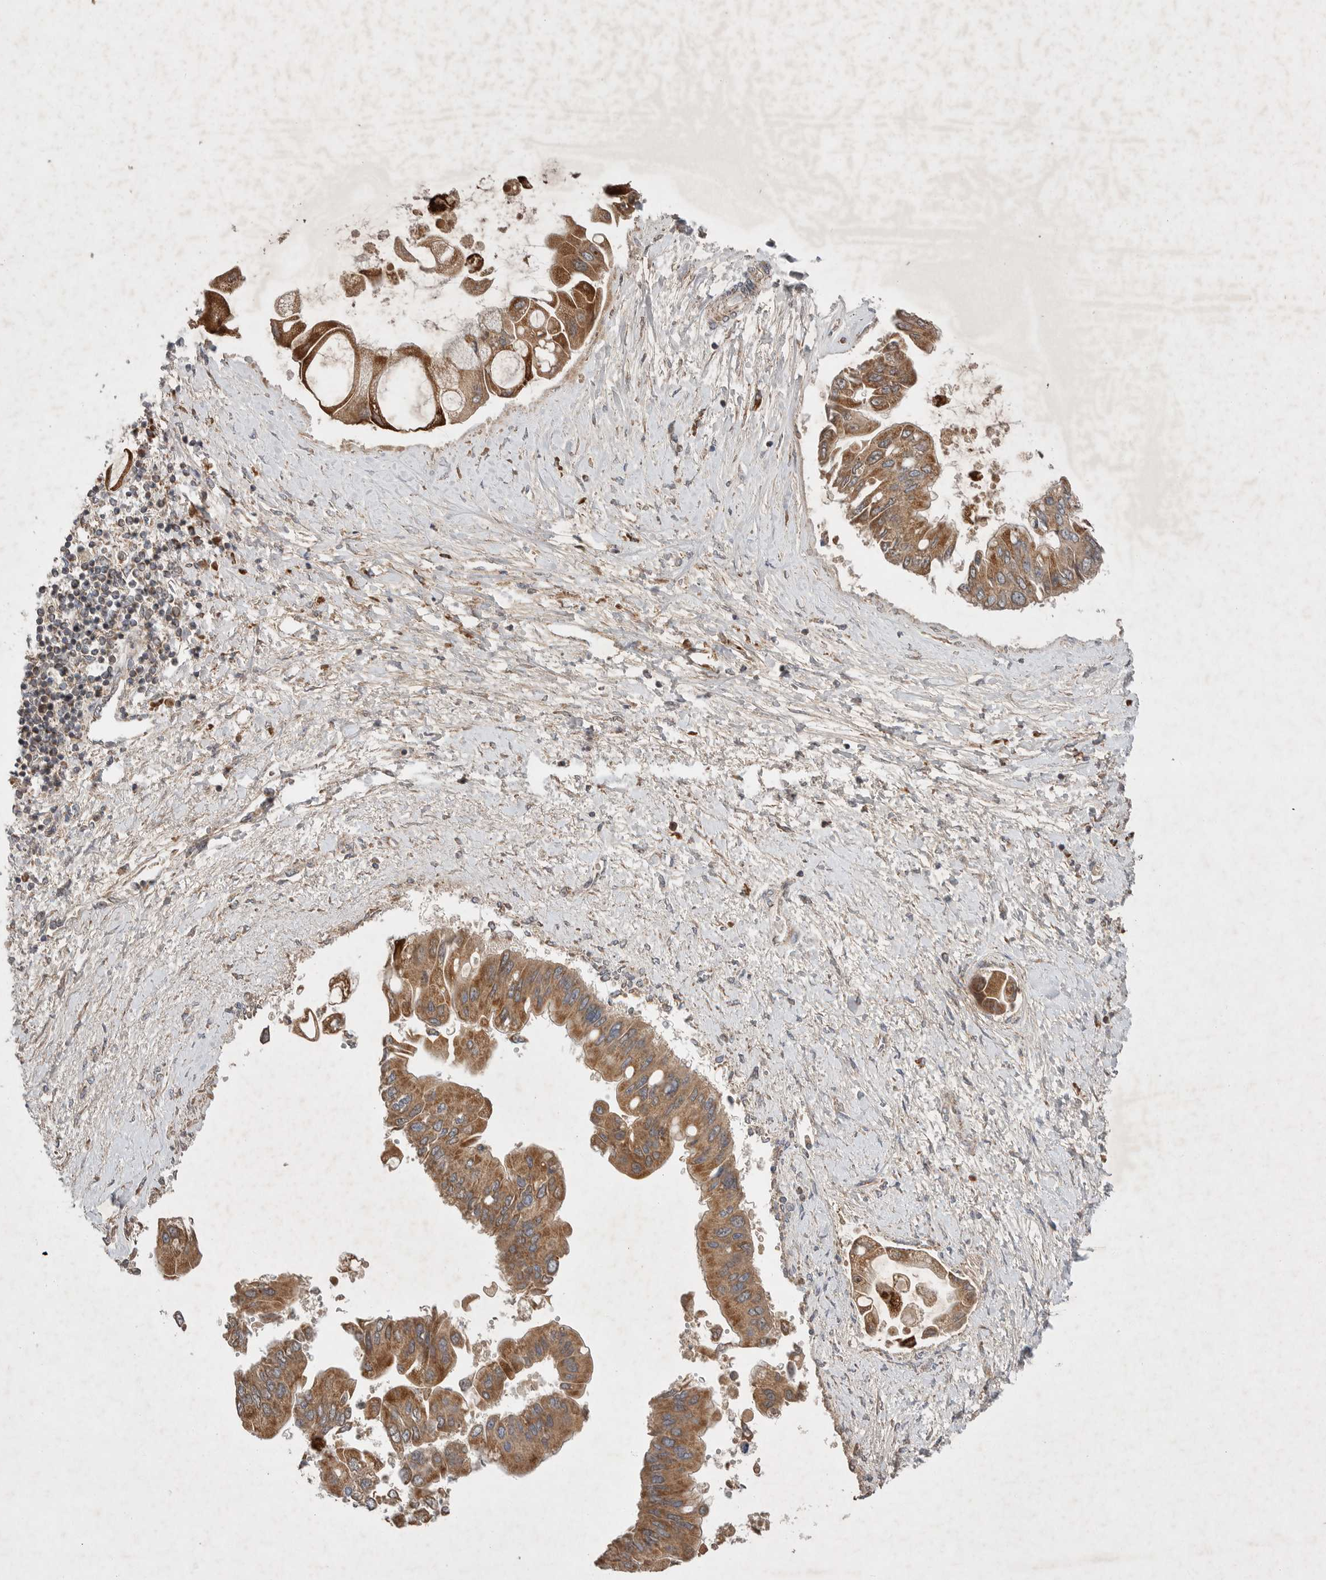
{"staining": {"intensity": "moderate", "quantity": ">75%", "location": "cytoplasmic/membranous"}, "tissue": "liver cancer", "cell_type": "Tumor cells", "image_type": "cancer", "snomed": [{"axis": "morphology", "description": "Cholangiocarcinoma"}, {"axis": "topography", "description": "Liver"}], "caption": "Immunohistochemical staining of cholangiocarcinoma (liver) displays medium levels of moderate cytoplasmic/membranous protein expression in approximately >75% of tumor cells.", "gene": "KIF21B", "patient": {"sex": "male", "age": 50}}